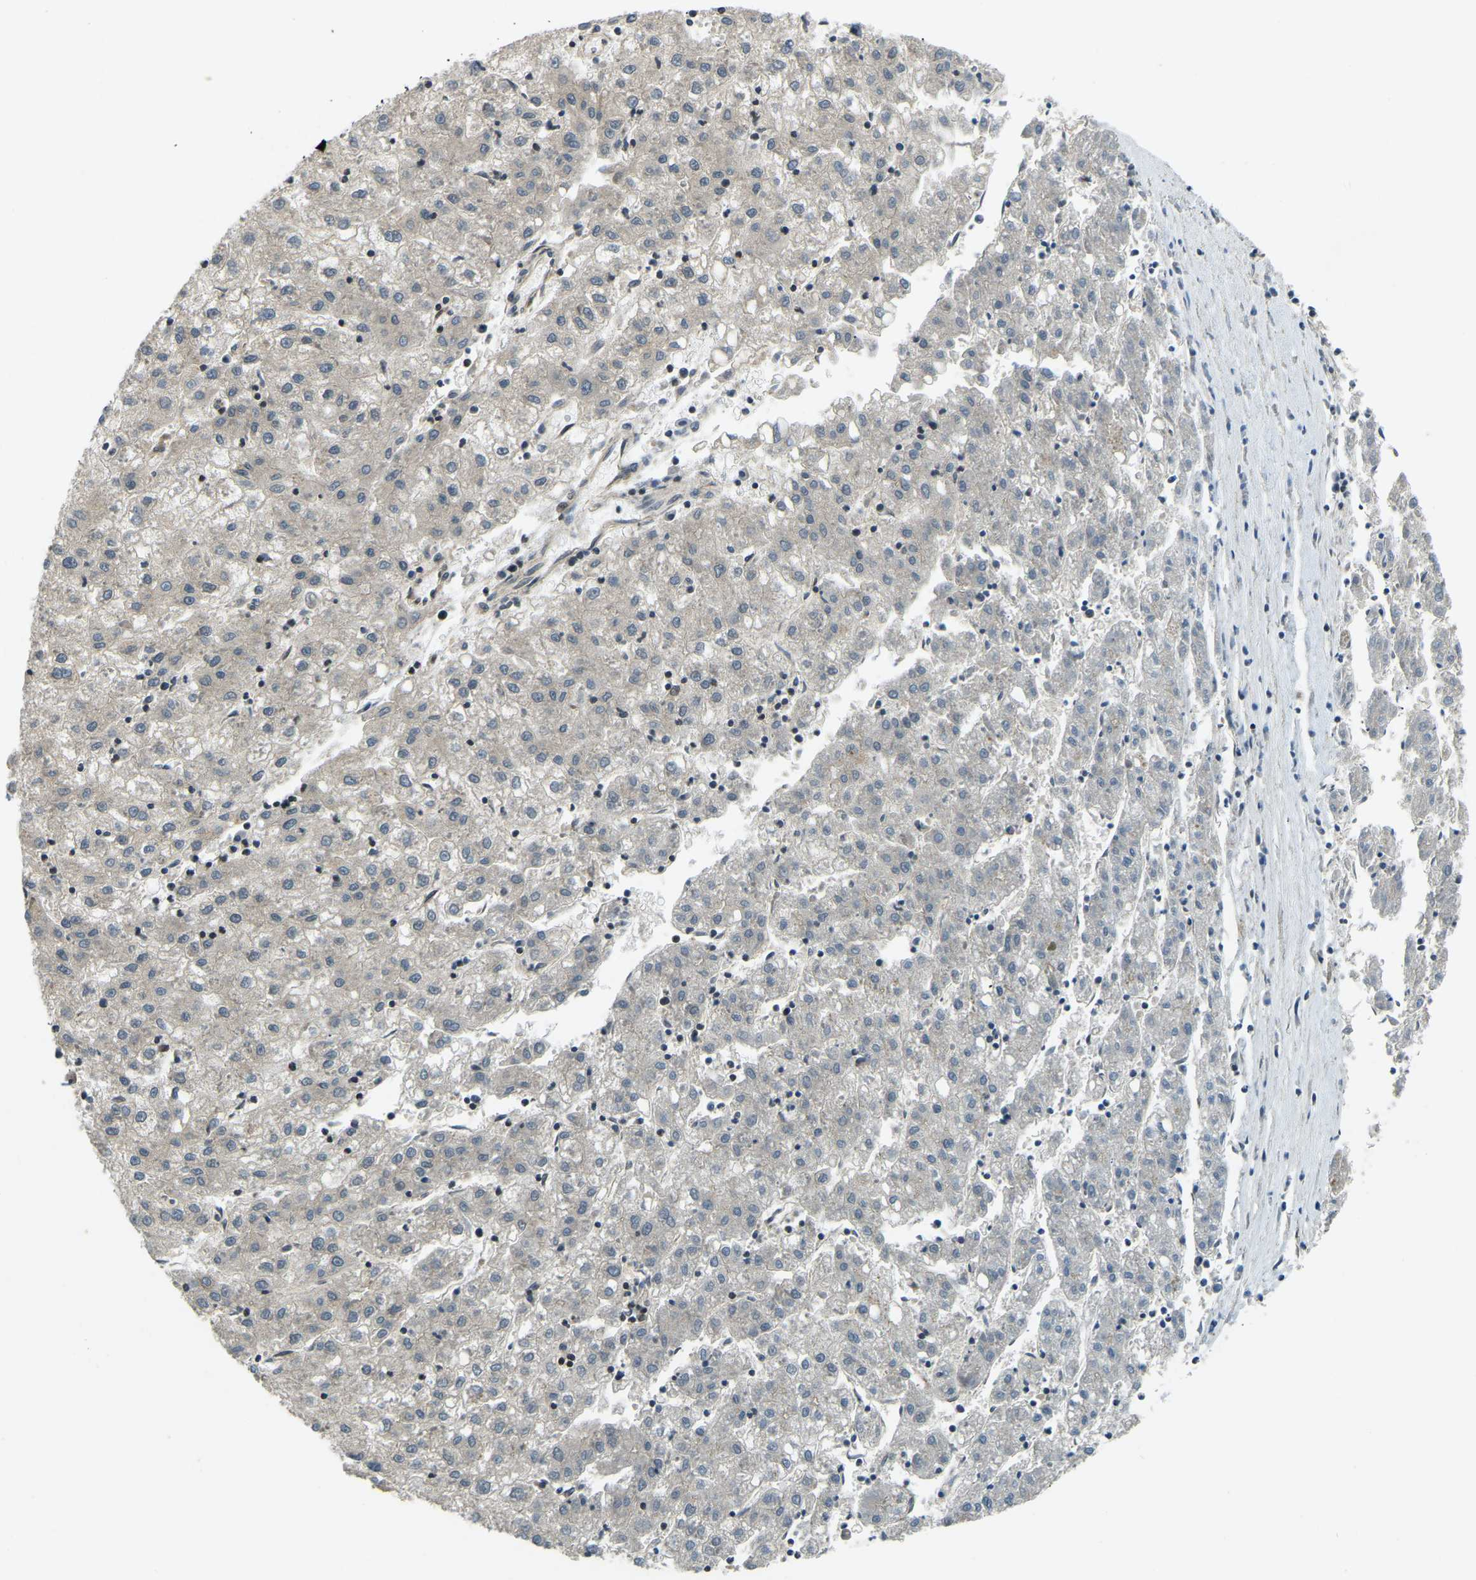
{"staining": {"intensity": "negative", "quantity": "none", "location": "none"}, "tissue": "liver cancer", "cell_type": "Tumor cells", "image_type": "cancer", "snomed": [{"axis": "morphology", "description": "Carcinoma, Hepatocellular, NOS"}, {"axis": "topography", "description": "Liver"}], "caption": "DAB (3,3'-diaminobenzidine) immunohistochemical staining of hepatocellular carcinoma (liver) shows no significant positivity in tumor cells.", "gene": "SYNE1", "patient": {"sex": "male", "age": 72}}